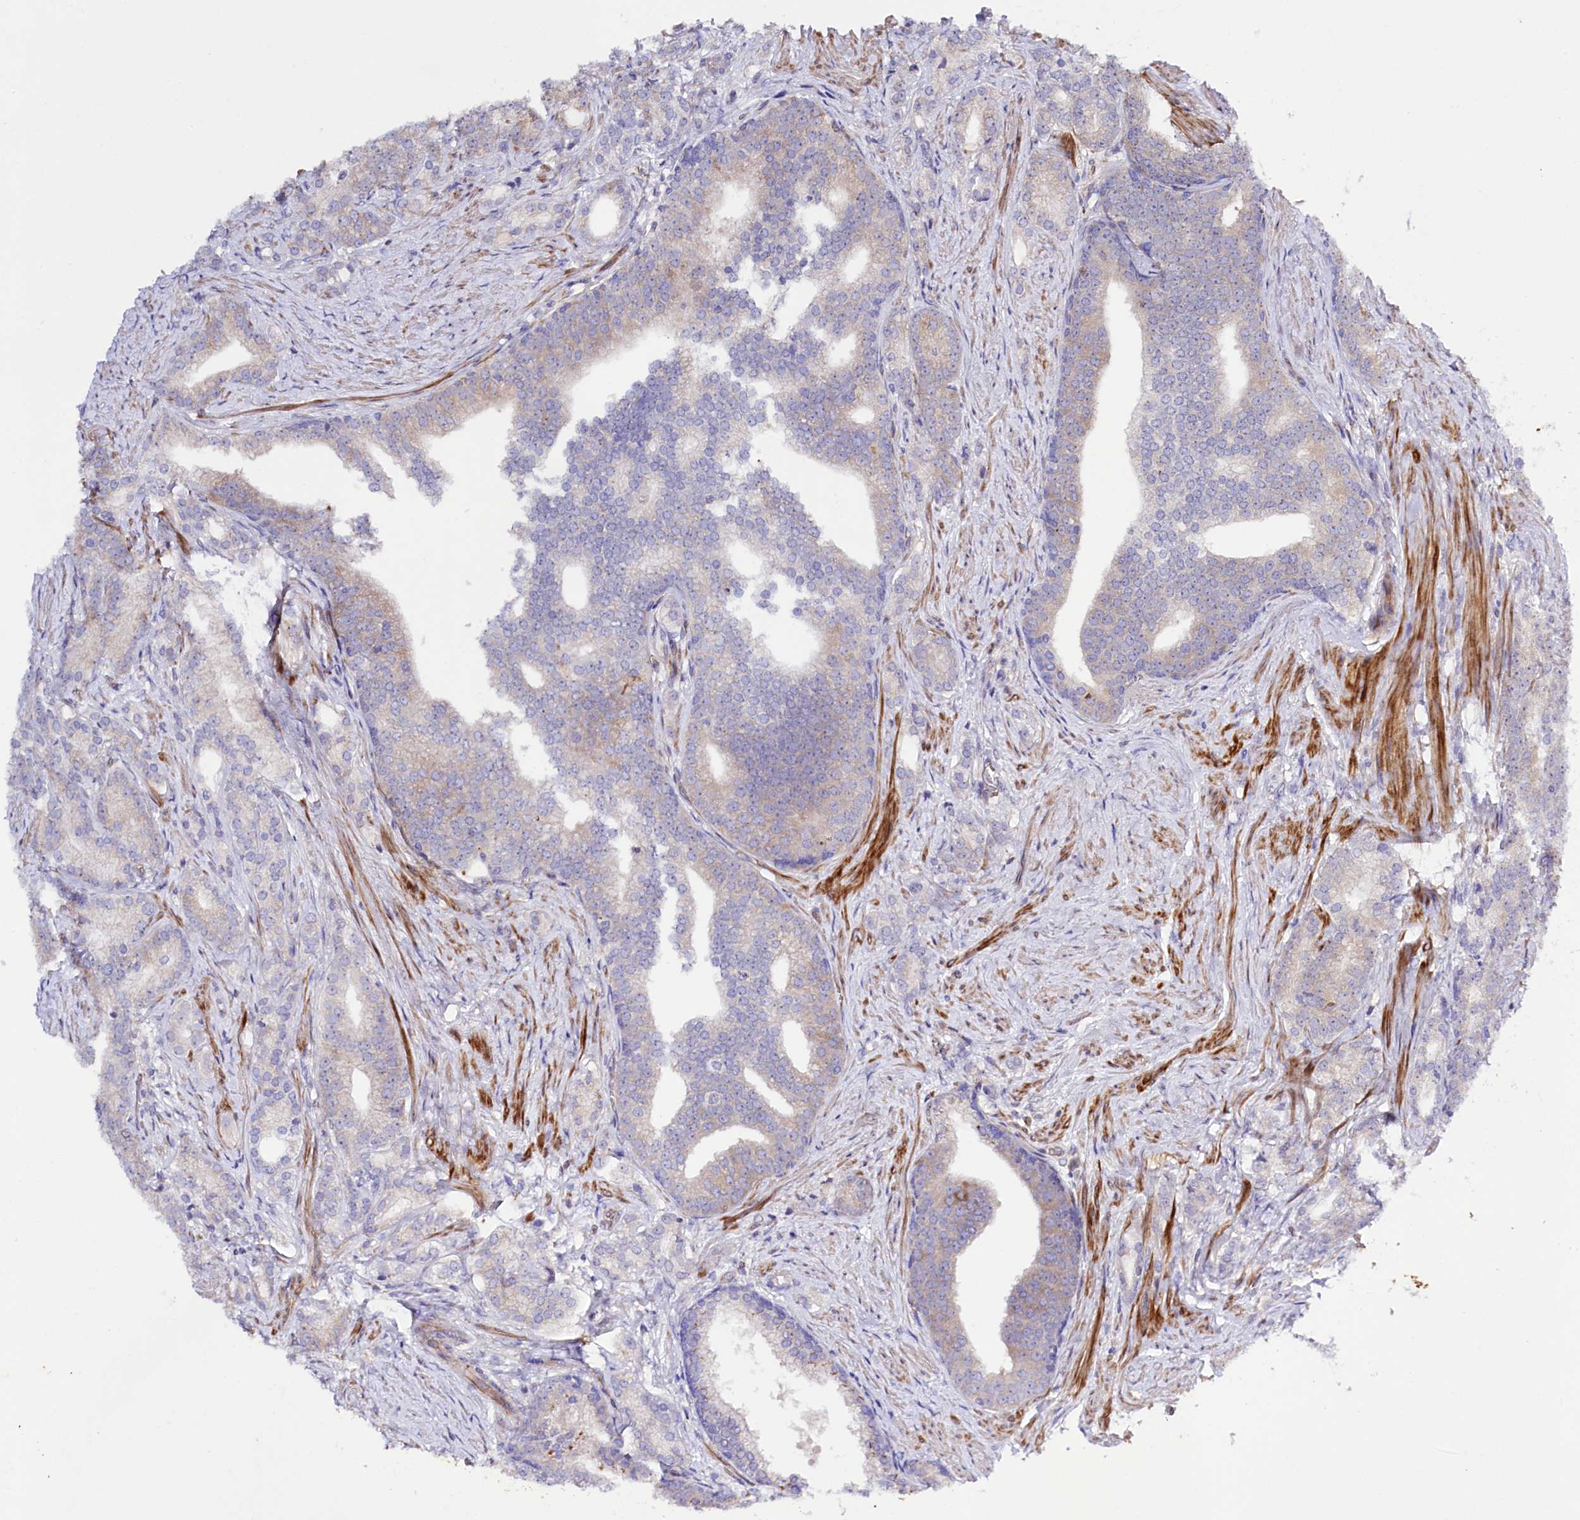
{"staining": {"intensity": "negative", "quantity": "none", "location": "none"}, "tissue": "prostate cancer", "cell_type": "Tumor cells", "image_type": "cancer", "snomed": [{"axis": "morphology", "description": "Adenocarcinoma, Low grade"}, {"axis": "topography", "description": "Prostate"}], "caption": "This is an IHC image of prostate cancer. There is no expression in tumor cells.", "gene": "SLC7A1", "patient": {"sex": "male", "age": 71}}